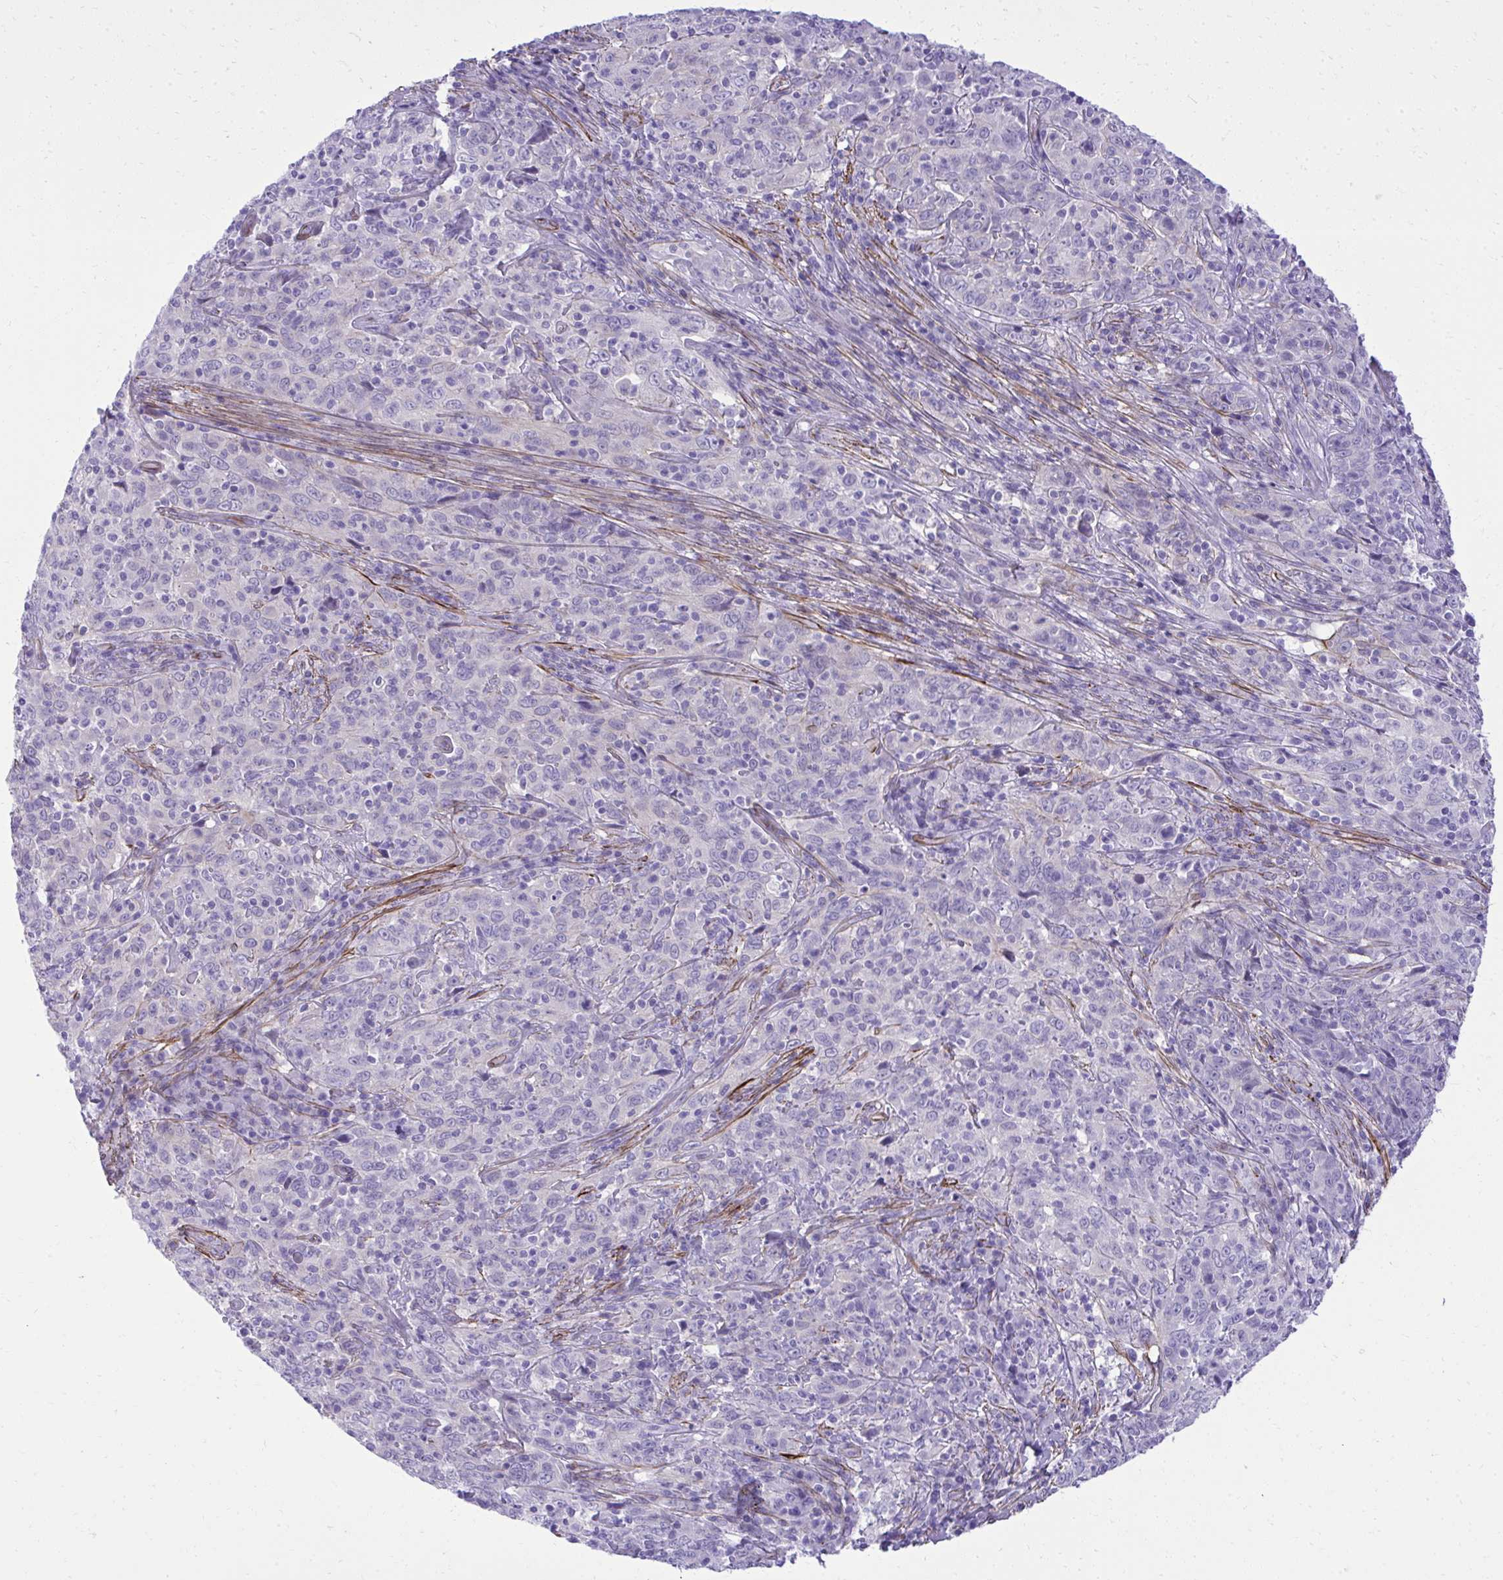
{"staining": {"intensity": "negative", "quantity": "none", "location": "none"}, "tissue": "cervical cancer", "cell_type": "Tumor cells", "image_type": "cancer", "snomed": [{"axis": "morphology", "description": "Squamous cell carcinoma, NOS"}, {"axis": "topography", "description": "Cervix"}], "caption": "Tumor cells show no significant protein expression in cervical cancer. Nuclei are stained in blue.", "gene": "PITPNM3", "patient": {"sex": "female", "age": 46}}